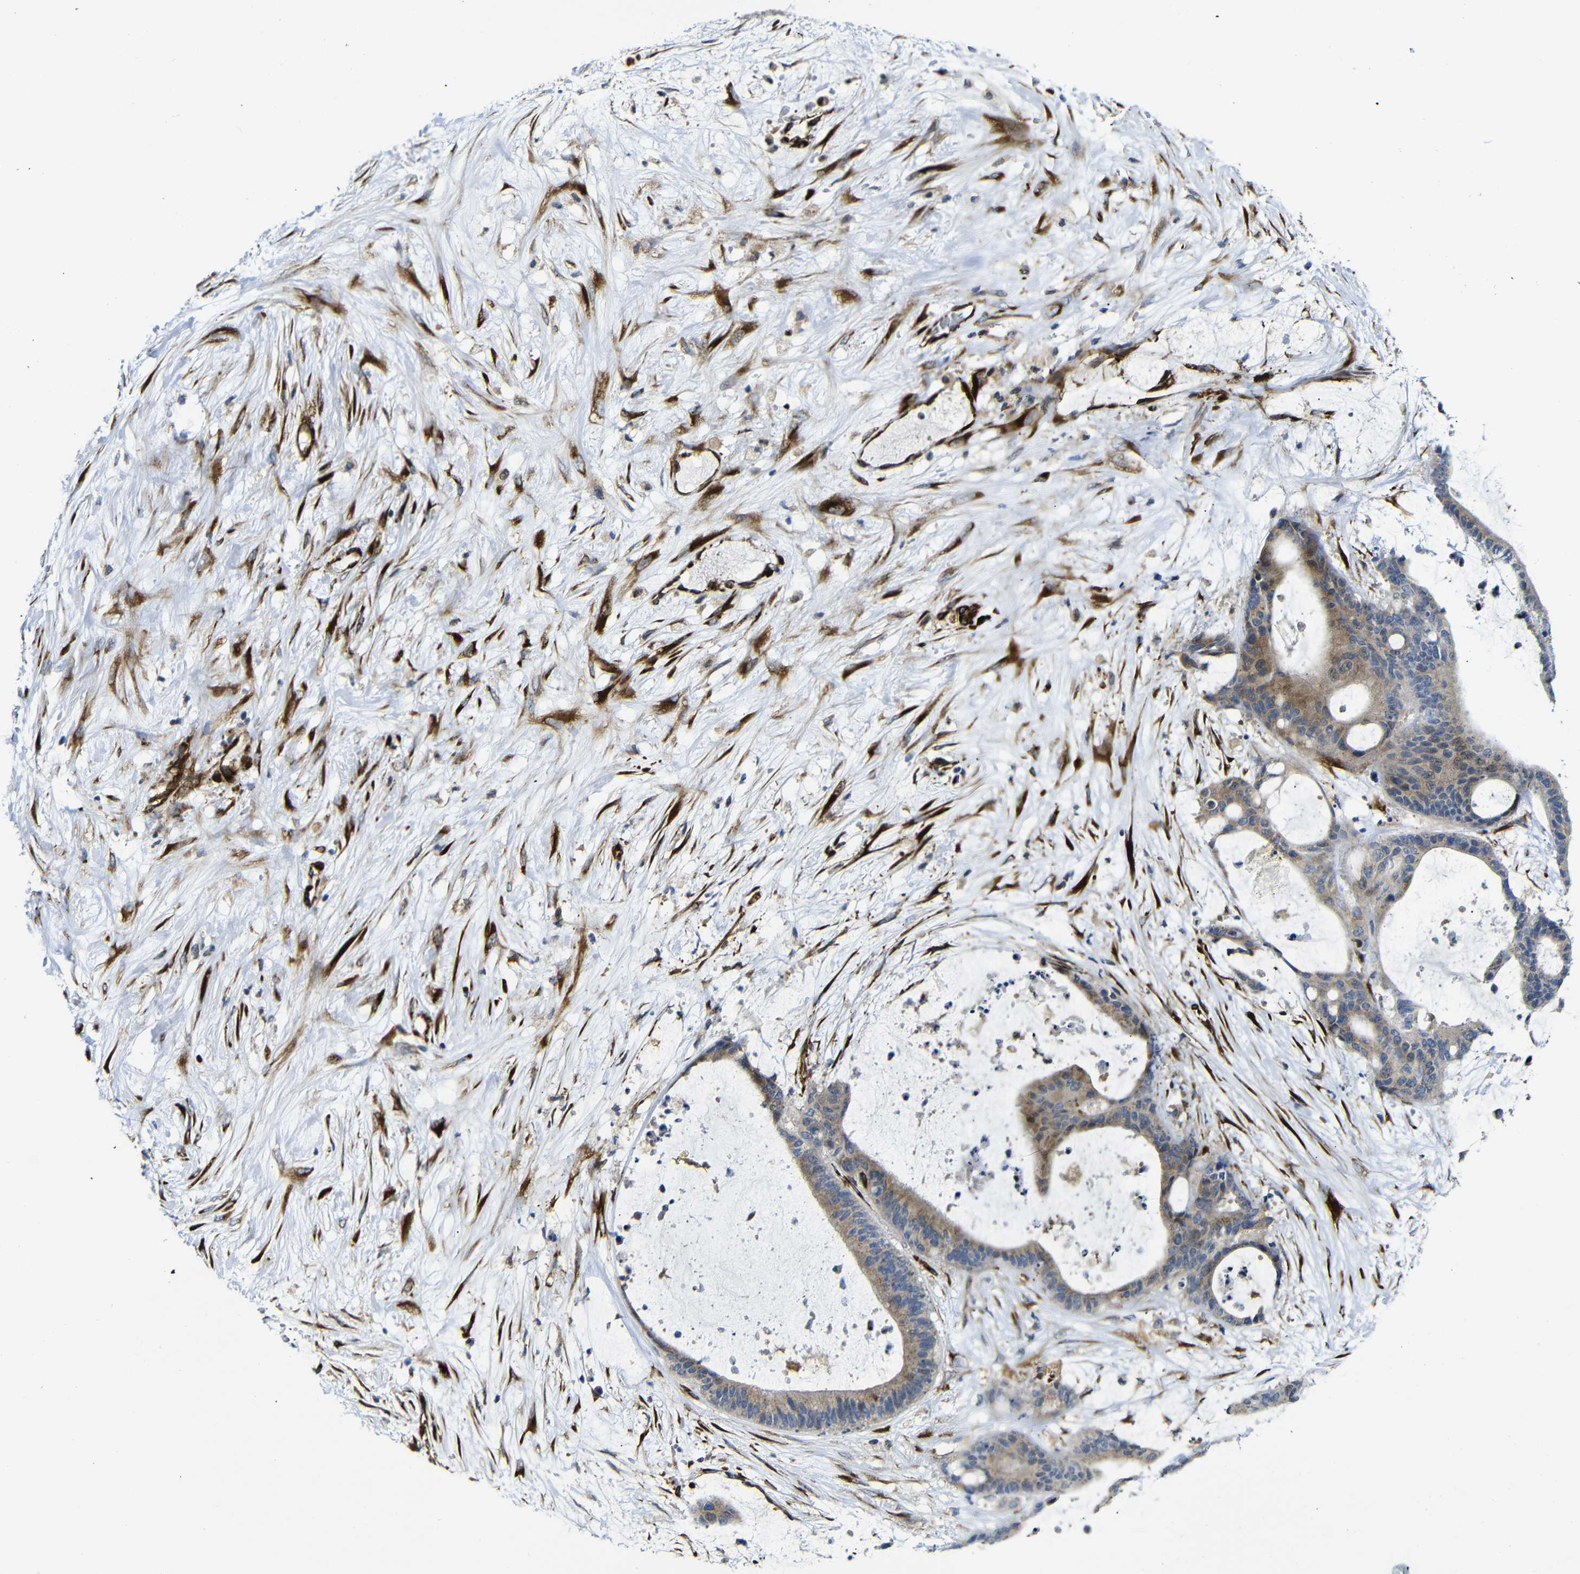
{"staining": {"intensity": "moderate", "quantity": "25%-75%", "location": "cytoplasmic/membranous"}, "tissue": "liver cancer", "cell_type": "Tumor cells", "image_type": "cancer", "snomed": [{"axis": "morphology", "description": "Cholangiocarcinoma"}, {"axis": "topography", "description": "Liver"}], "caption": "The histopathology image demonstrates immunohistochemical staining of liver cancer. There is moderate cytoplasmic/membranous expression is seen in about 25%-75% of tumor cells.", "gene": "PARP14", "patient": {"sex": "female", "age": 73}}